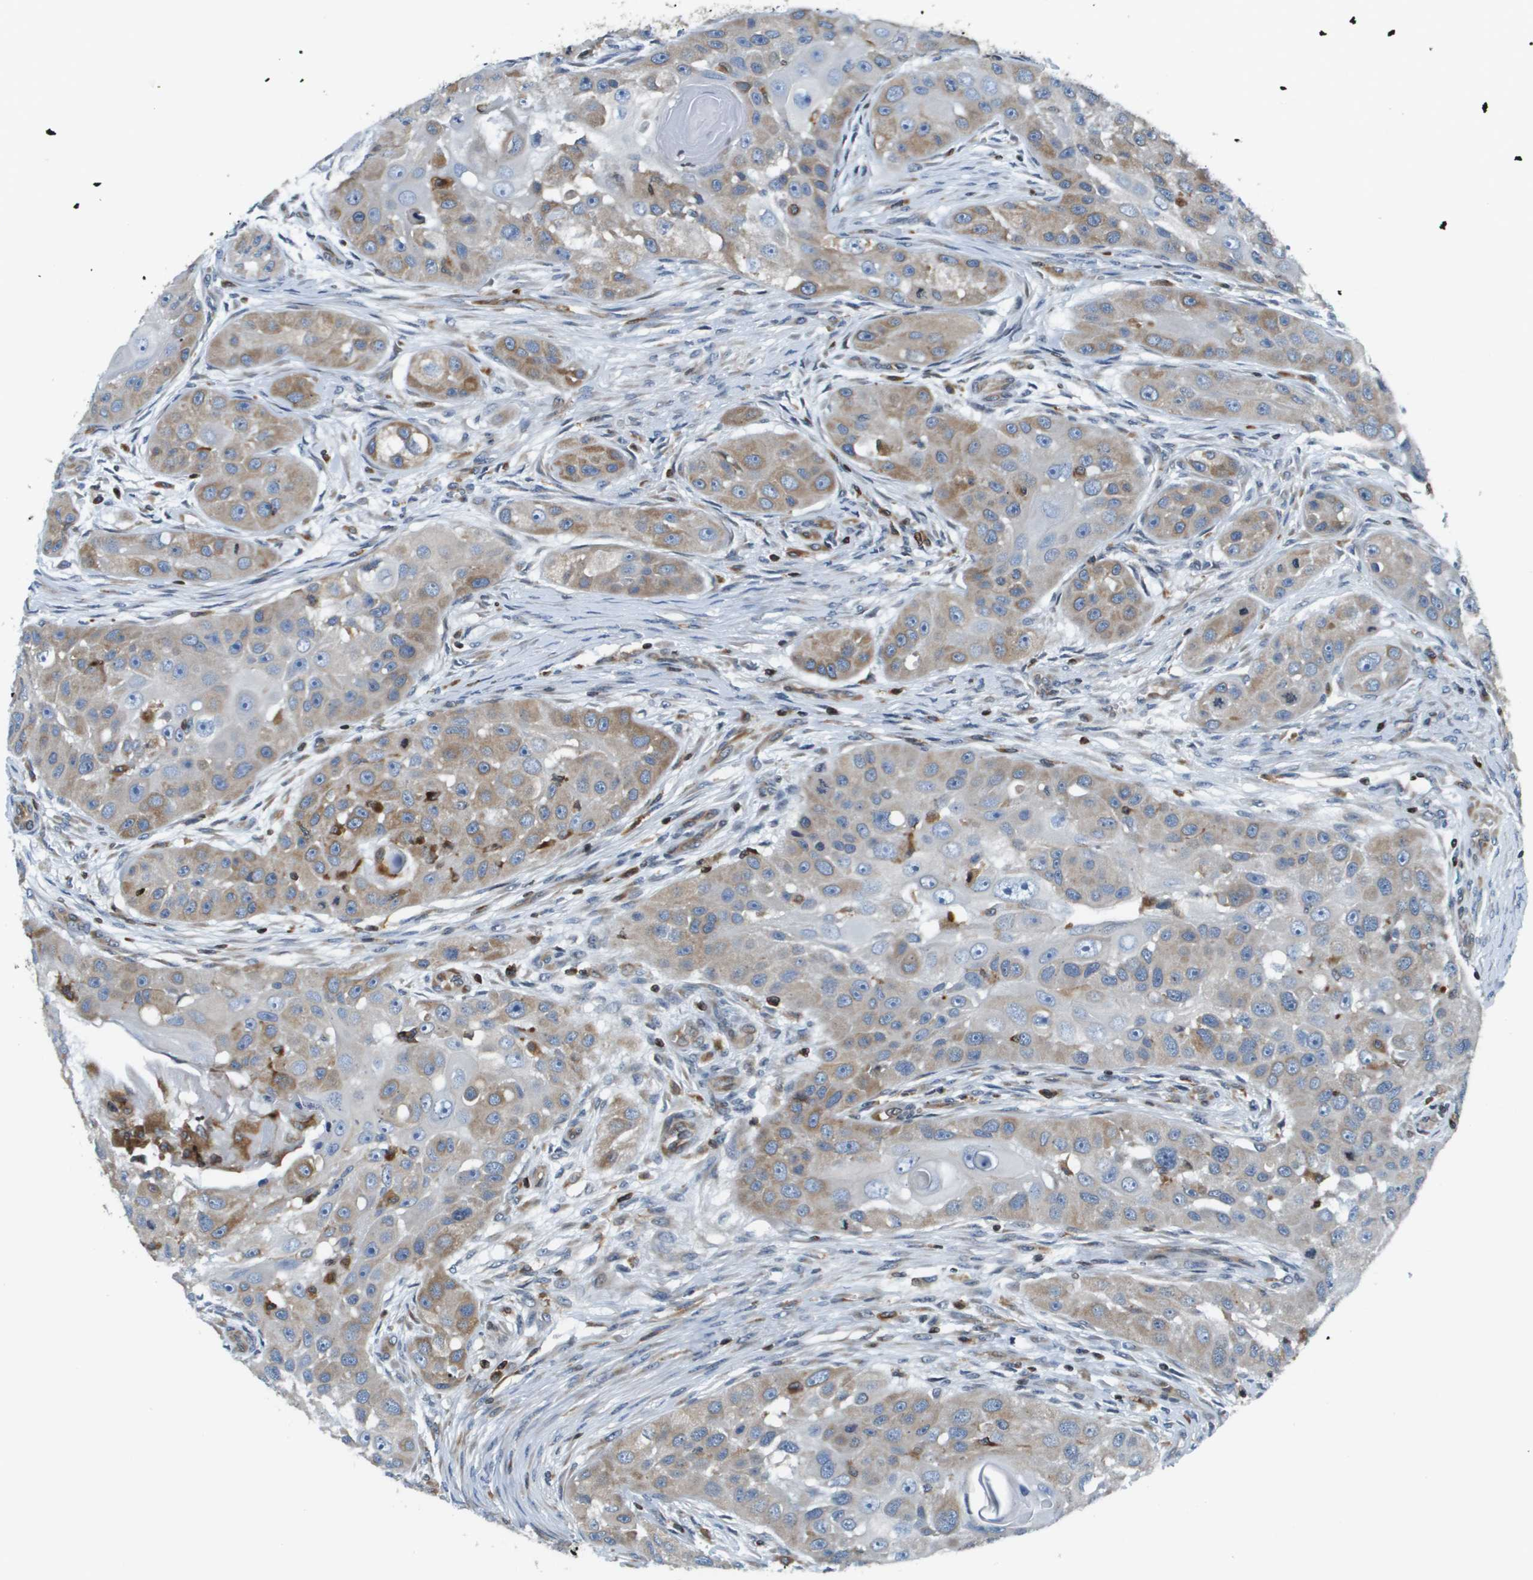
{"staining": {"intensity": "weak", "quantity": "25%-75%", "location": "cytoplasmic/membranous"}, "tissue": "head and neck cancer", "cell_type": "Tumor cells", "image_type": "cancer", "snomed": [{"axis": "morphology", "description": "Normal tissue, NOS"}, {"axis": "morphology", "description": "Squamous cell carcinoma, NOS"}, {"axis": "topography", "description": "Skeletal muscle"}, {"axis": "topography", "description": "Head-Neck"}], "caption": "Immunohistochemistry of head and neck squamous cell carcinoma demonstrates low levels of weak cytoplasmic/membranous expression in approximately 25%-75% of tumor cells.", "gene": "ESYT1", "patient": {"sex": "male", "age": 51}}